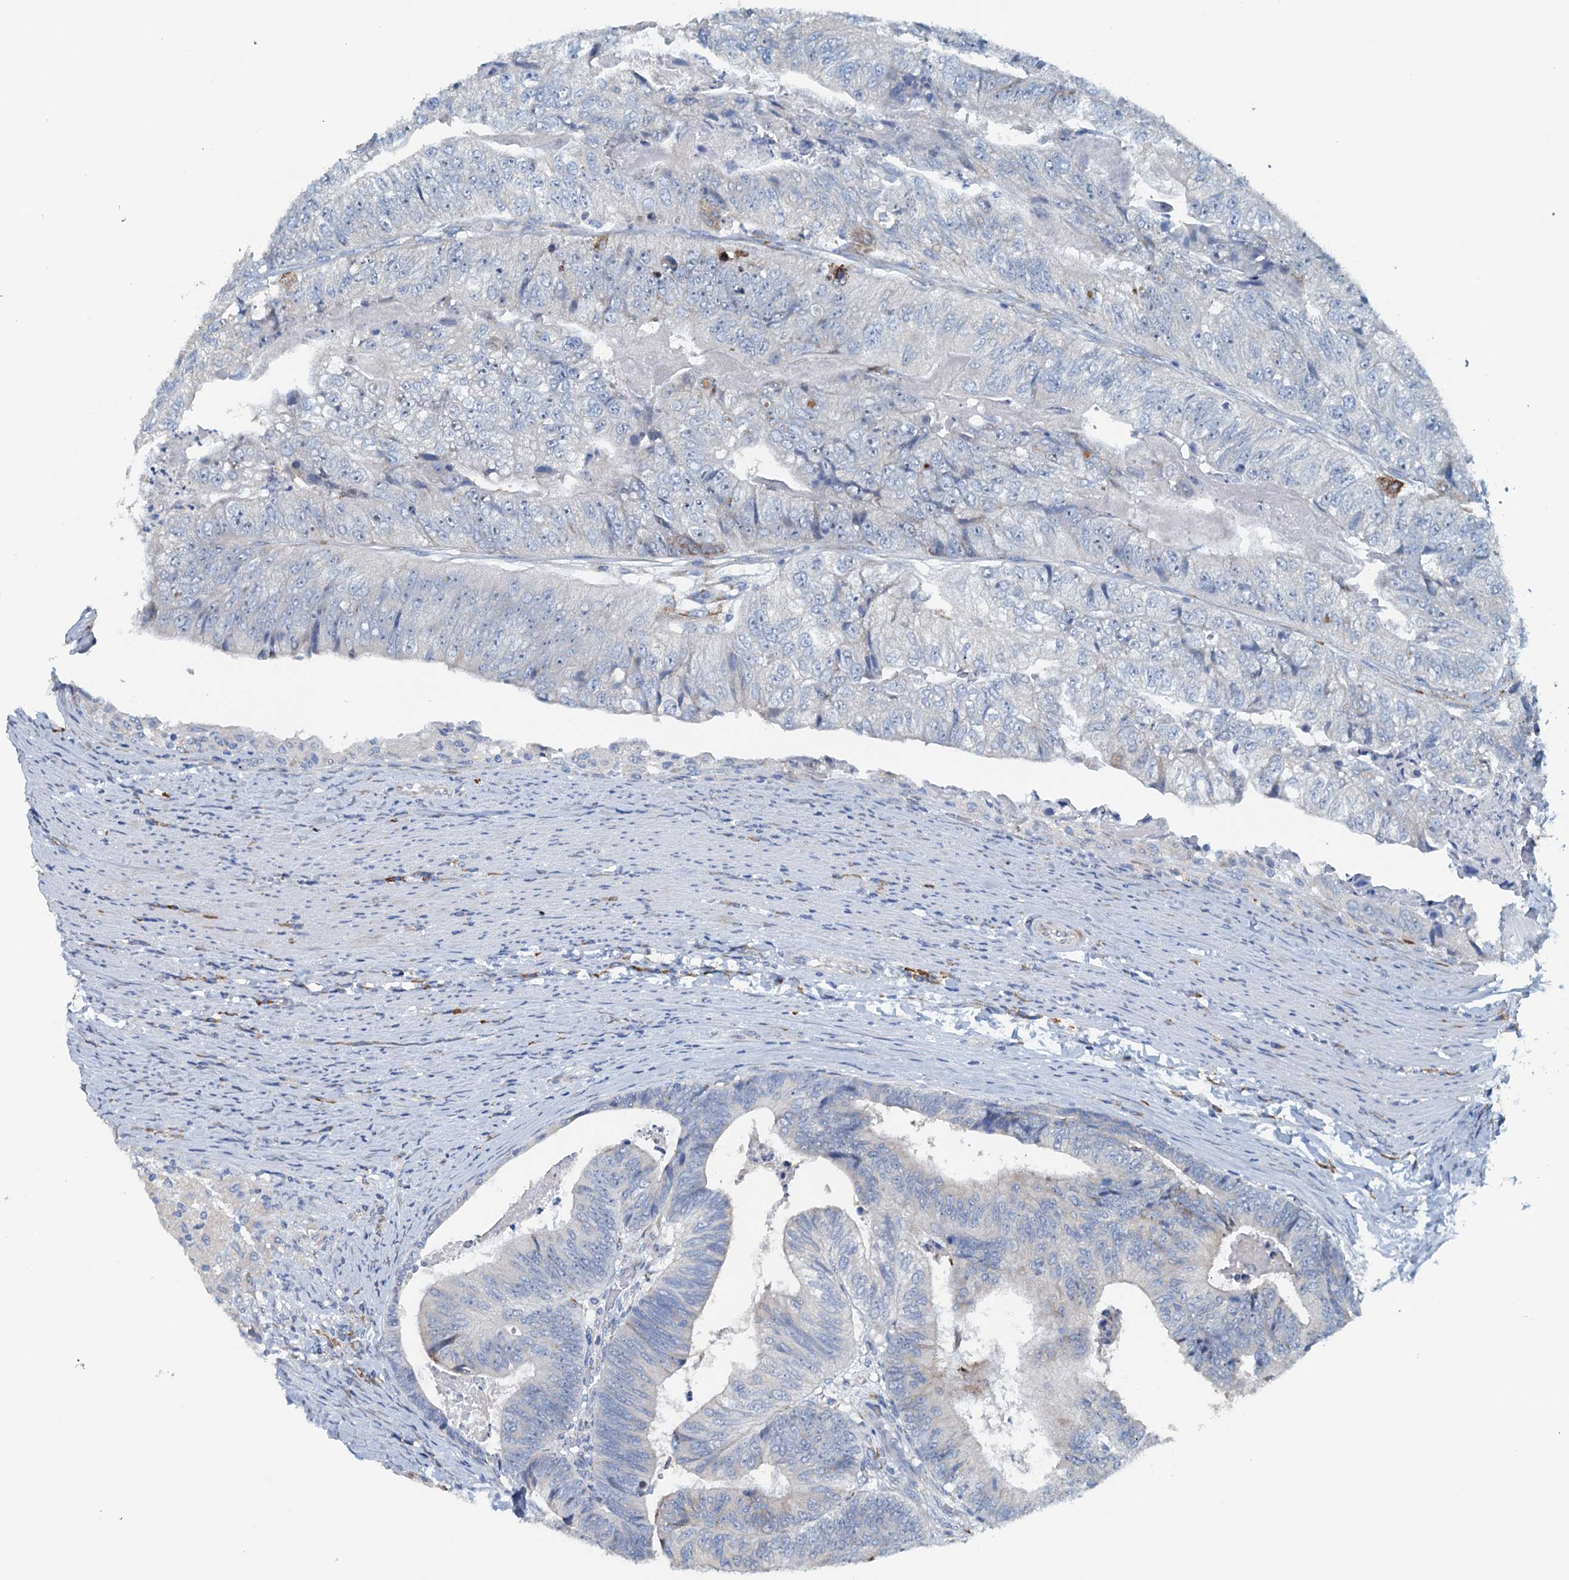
{"staining": {"intensity": "negative", "quantity": "none", "location": "none"}, "tissue": "colorectal cancer", "cell_type": "Tumor cells", "image_type": "cancer", "snomed": [{"axis": "morphology", "description": "Adenocarcinoma, NOS"}, {"axis": "topography", "description": "Colon"}], "caption": "This is a photomicrograph of immunohistochemistry staining of colorectal adenocarcinoma, which shows no positivity in tumor cells. Nuclei are stained in blue.", "gene": "CBLIF", "patient": {"sex": "female", "age": 67}}